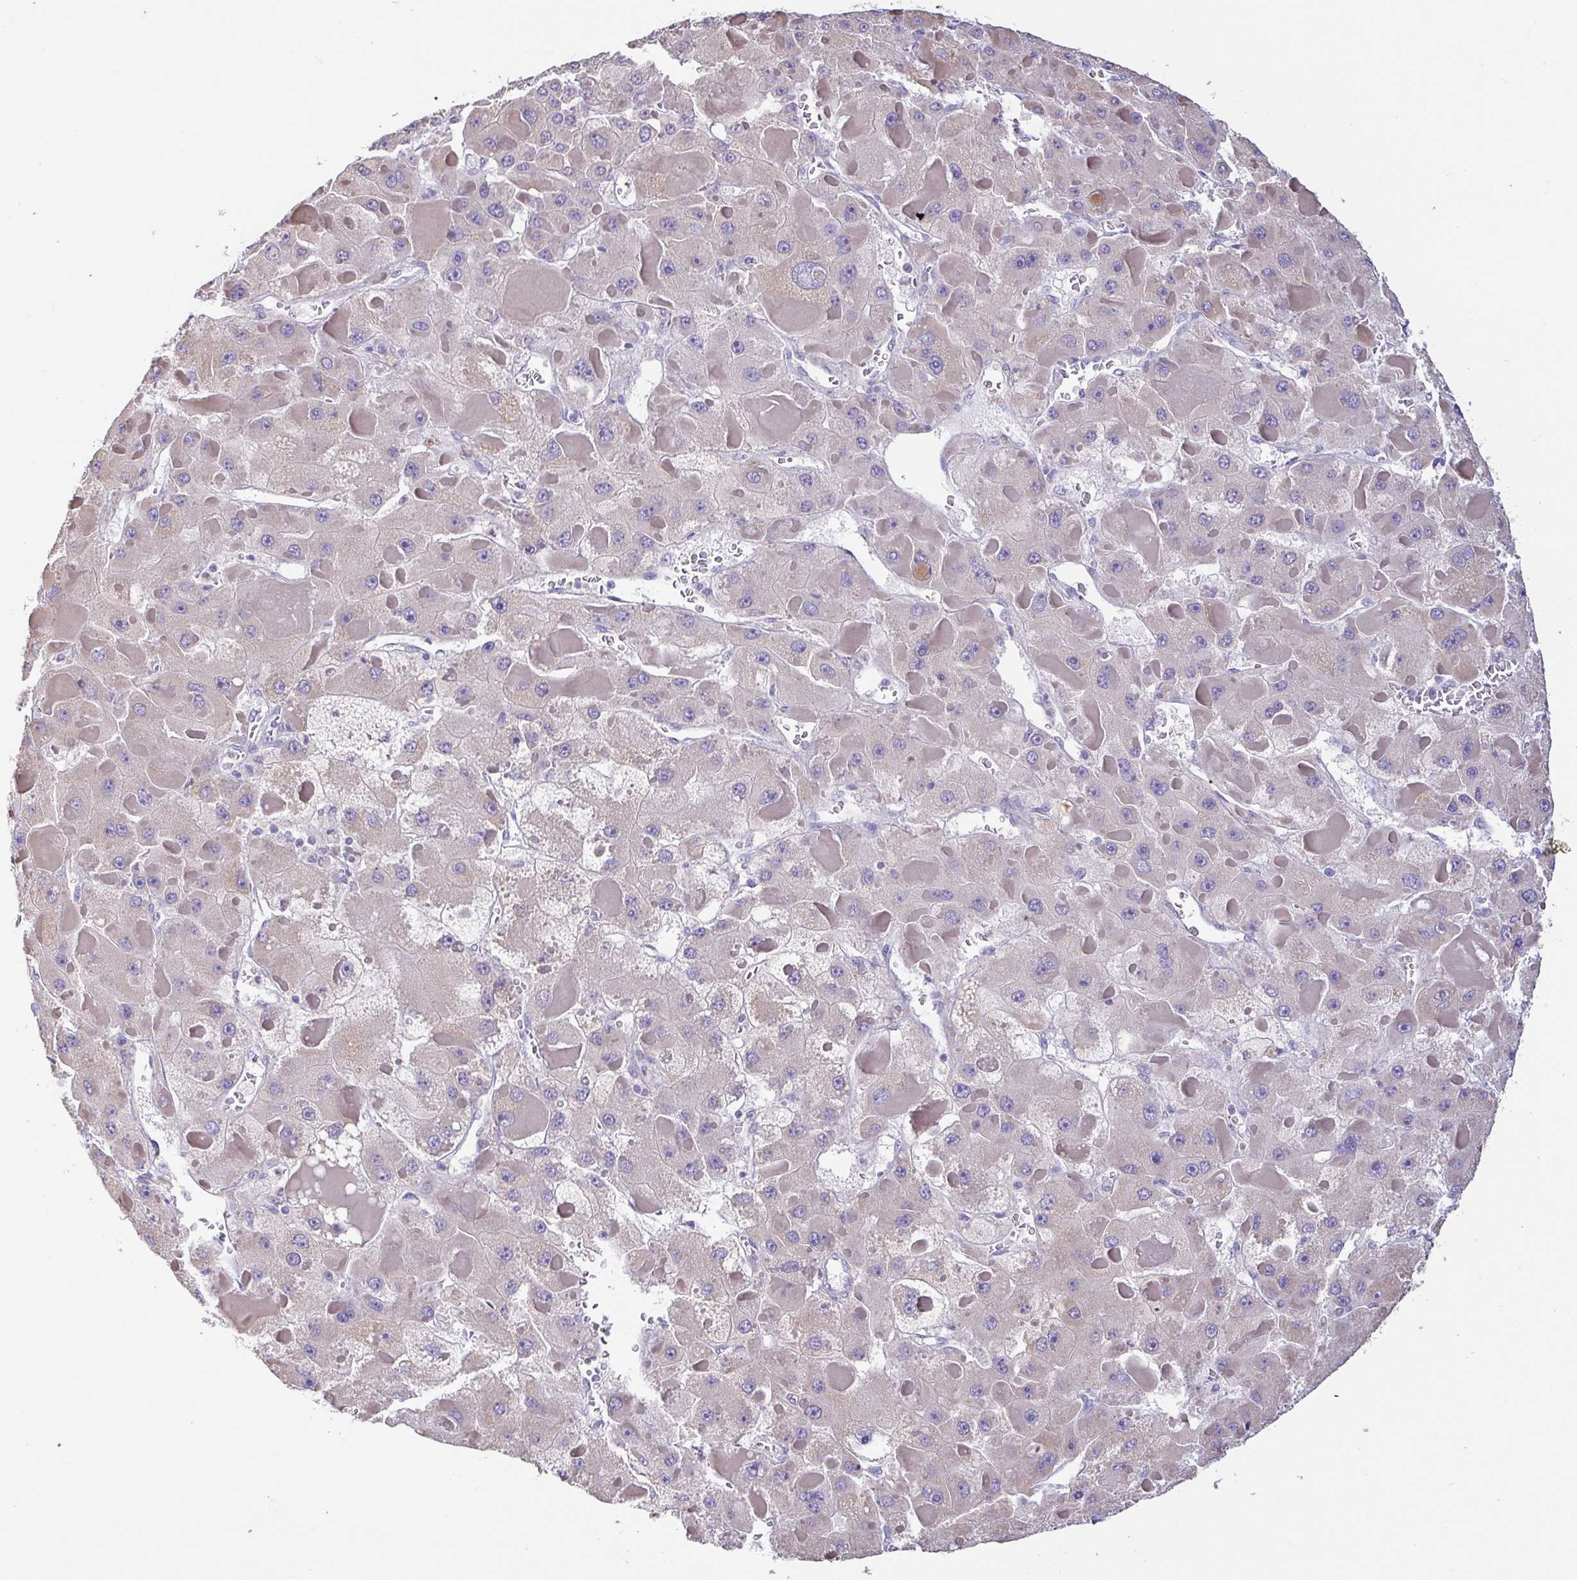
{"staining": {"intensity": "weak", "quantity": "<25%", "location": "cytoplasmic/membranous"}, "tissue": "liver cancer", "cell_type": "Tumor cells", "image_type": "cancer", "snomed": [{"axis": "morphology", "description": "Carcinoma, Hepatocellular, NOS"}, {"axis": "topography", "description": "Liver"}], "caption": "IHC micrograph of neoplastic tissue: liver cancer (hepatocellular carcinoma) stained with DAB (3,3'-diaminobenzidine) shows no significant protein expression in tumor cells.", "gene": "PYGM", "patient": {"sex": "female", "age": 73}}